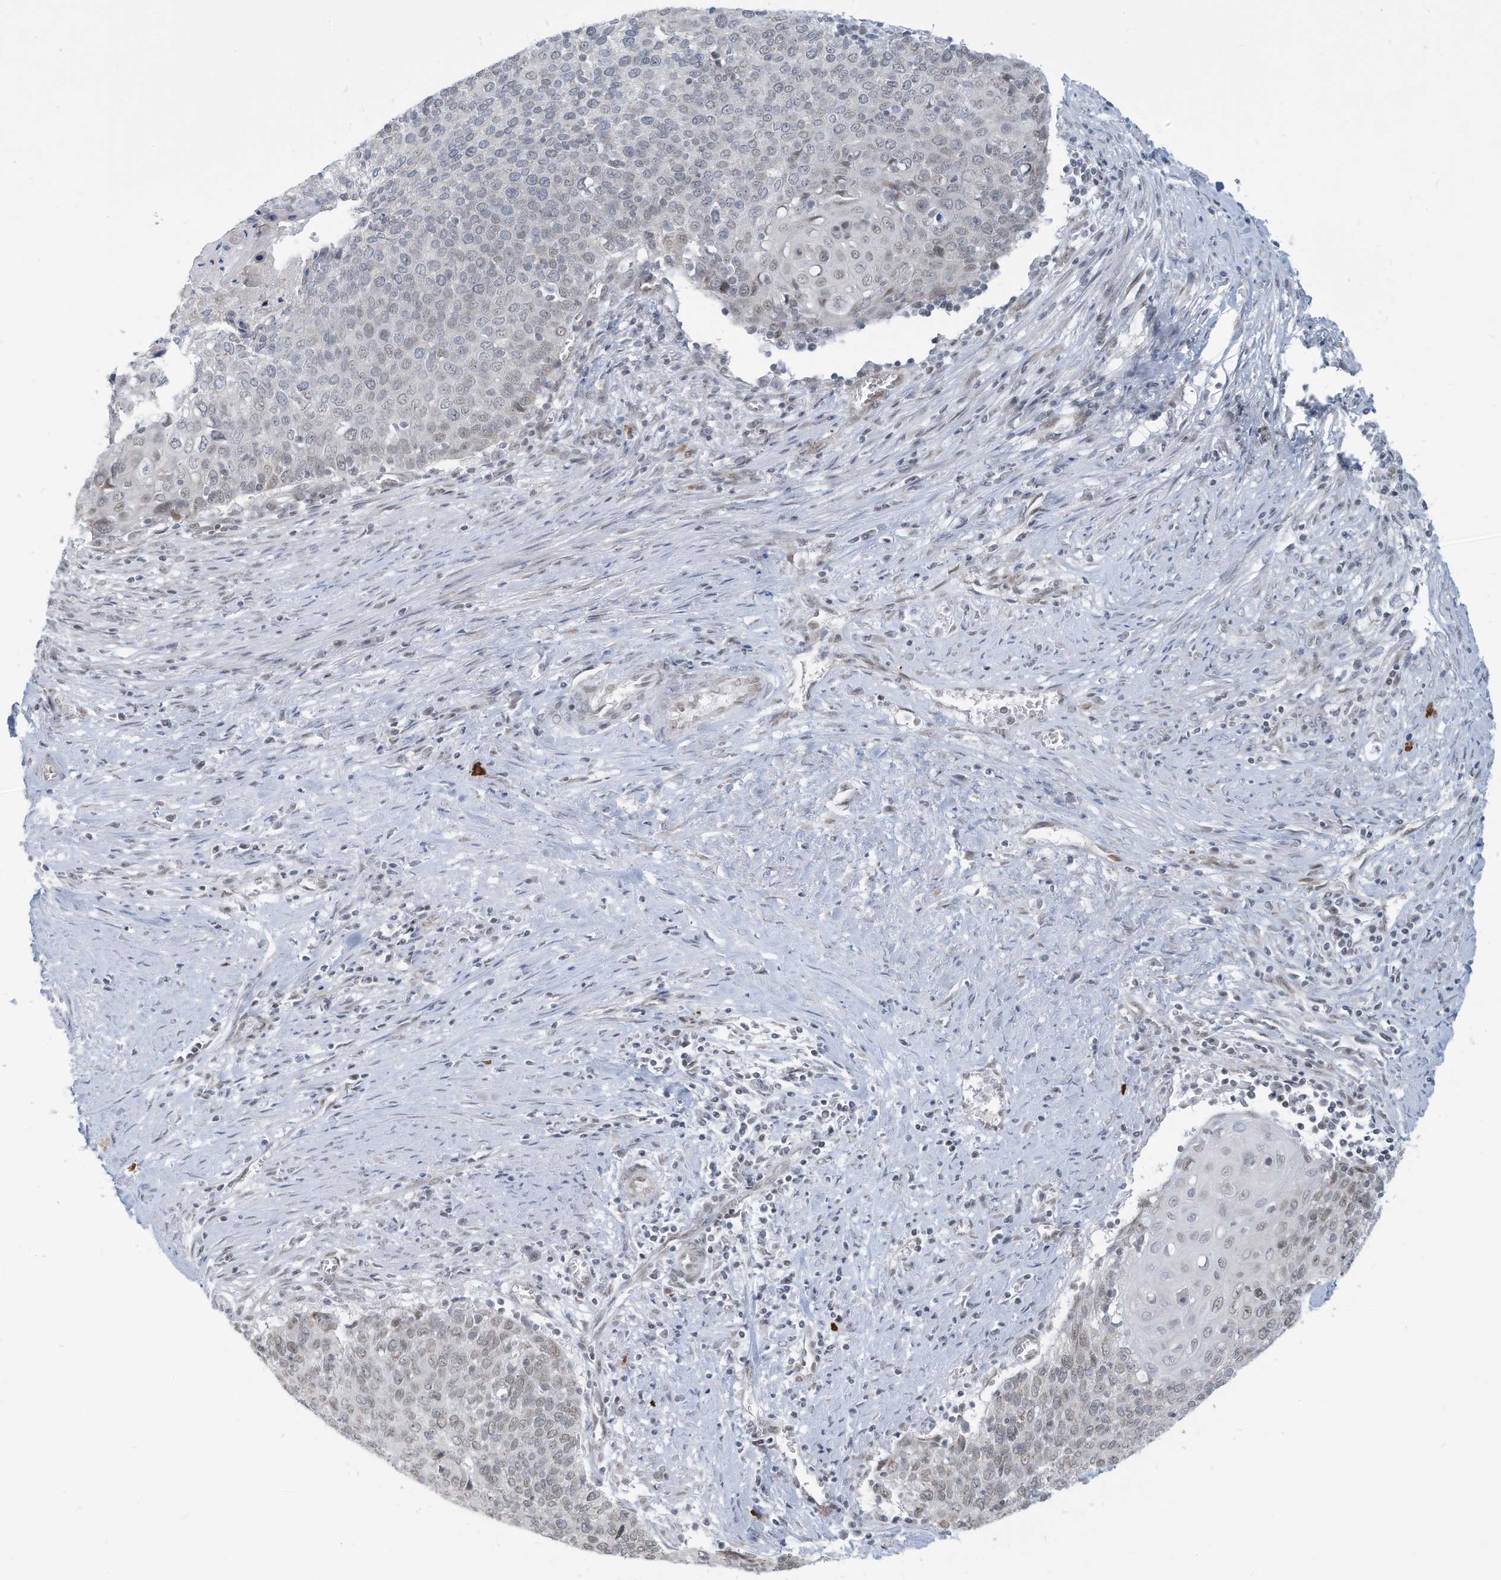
{"staining": {"intensity": "weak", "quantity": "25%-75%", "location": "nuclear"}, "tissue": "cervical cancer", "cell_type": "Tumor cells", "image_type": "cancer", "snomed": [{"axis": "morphology", "description": "Squamous cell carcinoma, NOS"}, {"axis": "topography", "description": "Cervix"}], "caption": "IHC histopathology image of neoplastic tissue: human cervical squamous cell carcinoma stained using immunohistochemistry displays low levels of weak protein expression localized specifically in the nuclear of tumor cells, appearing as a nuclear brown color.", "gene": "SARNP", "patient": {"sex": "female", "age": 39}}